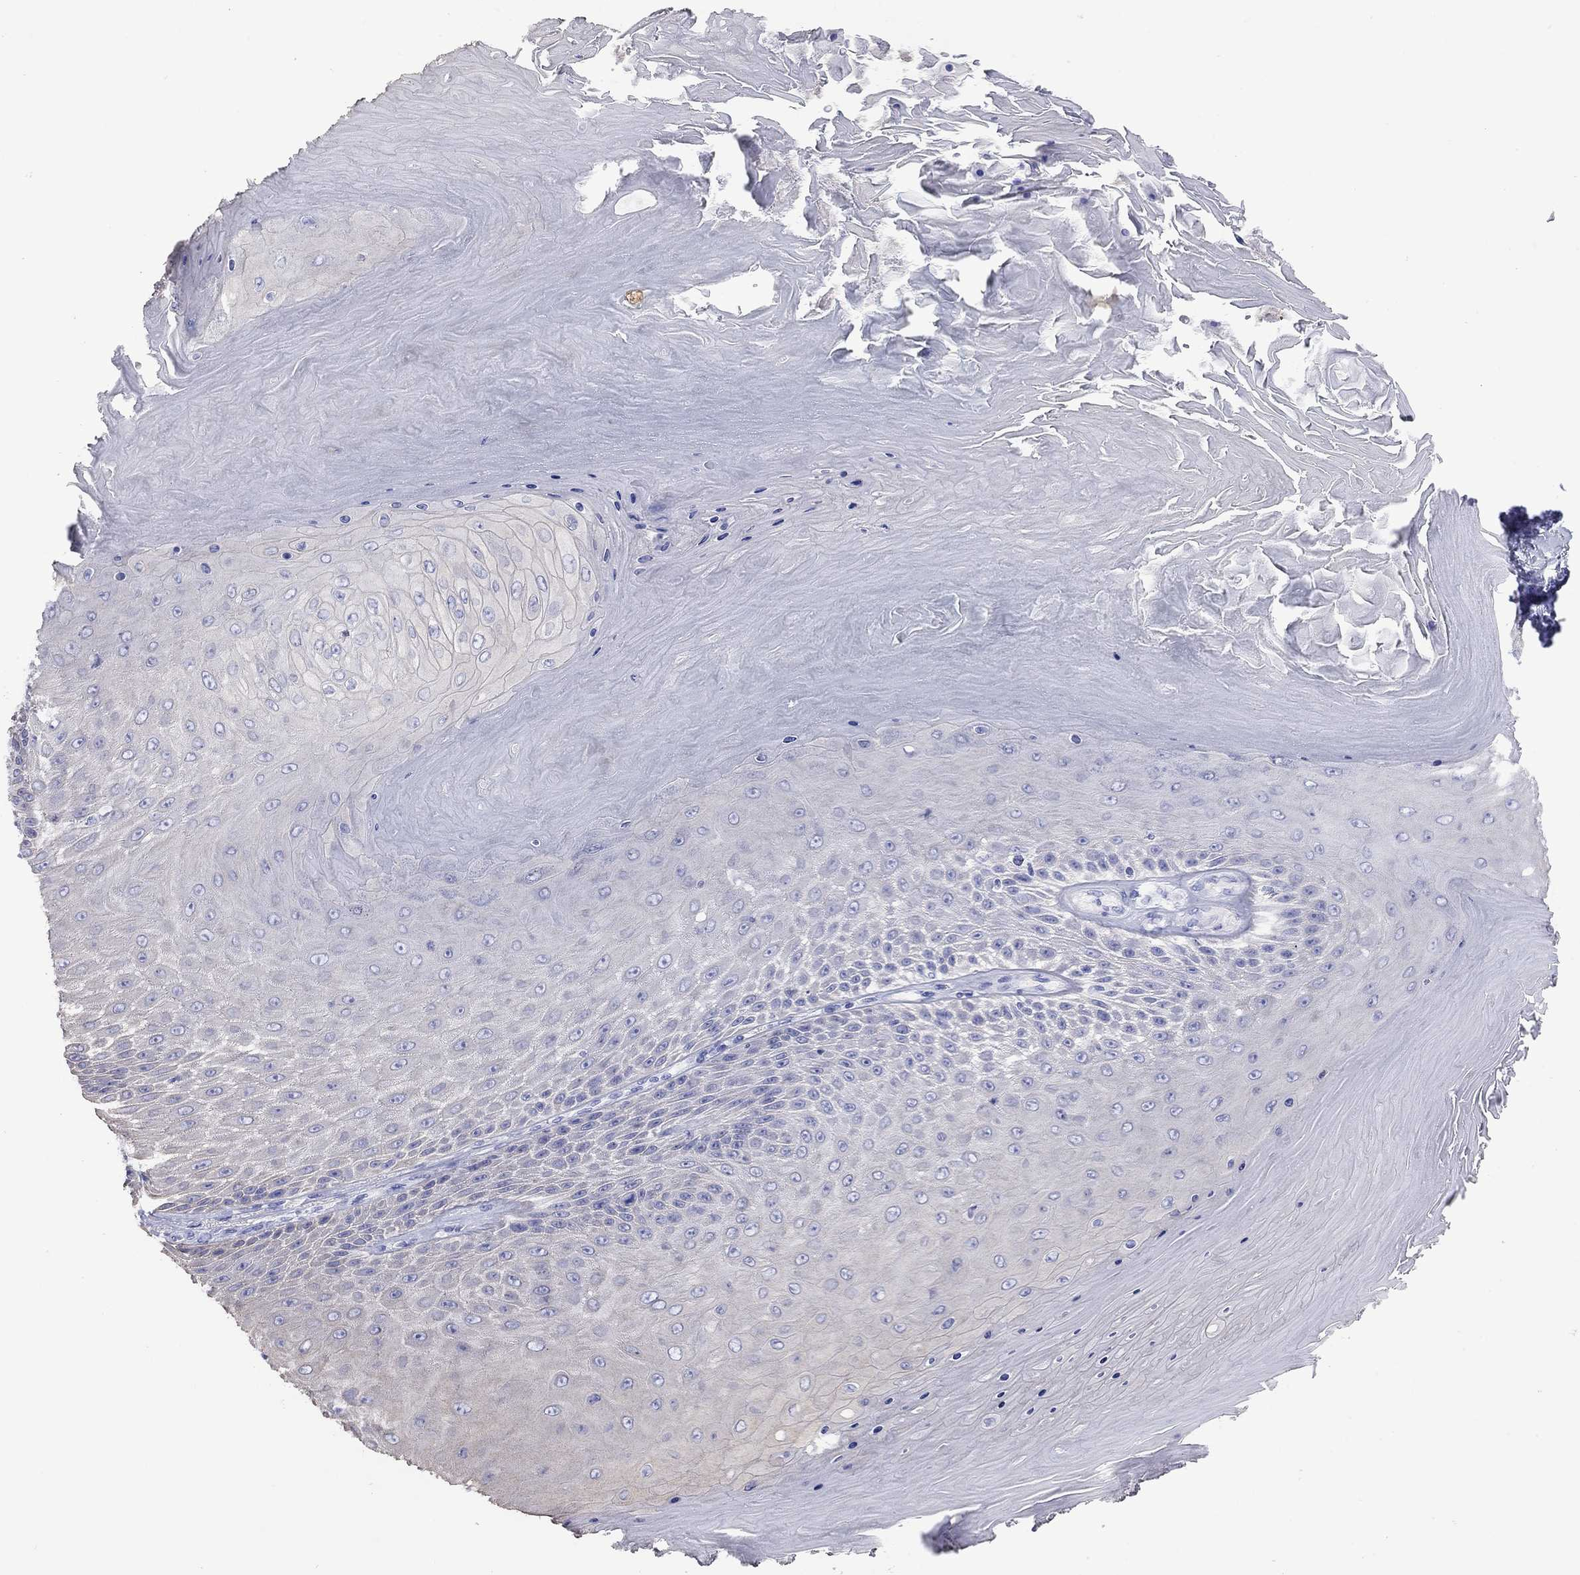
{"staining": {"intensity": "negative", "quantity": "none", "location": "none"}, "tissue": "skin cancer", "cell_type": "Tumor cells", "image_type": "cancer", "snomed": [{"axis": "morphology", "description": "Squamous cell carcinoma, NOS"}, {"axis": "topography", "description": "Skin"}], "caption": "An immunohistochemistry (IHC) histopathology image of squamous cell carcinoma (skin) is shown. There is no staining in tumor cells of squamous cell carcinoma (skin). (Brightfield microscopy of DAB (3,3'-diaminobenzidine) immunohistochemistry (IHC) at high magnification).", "gene": "CMYA5", "patient": {"sex": "male", "age": 62}}